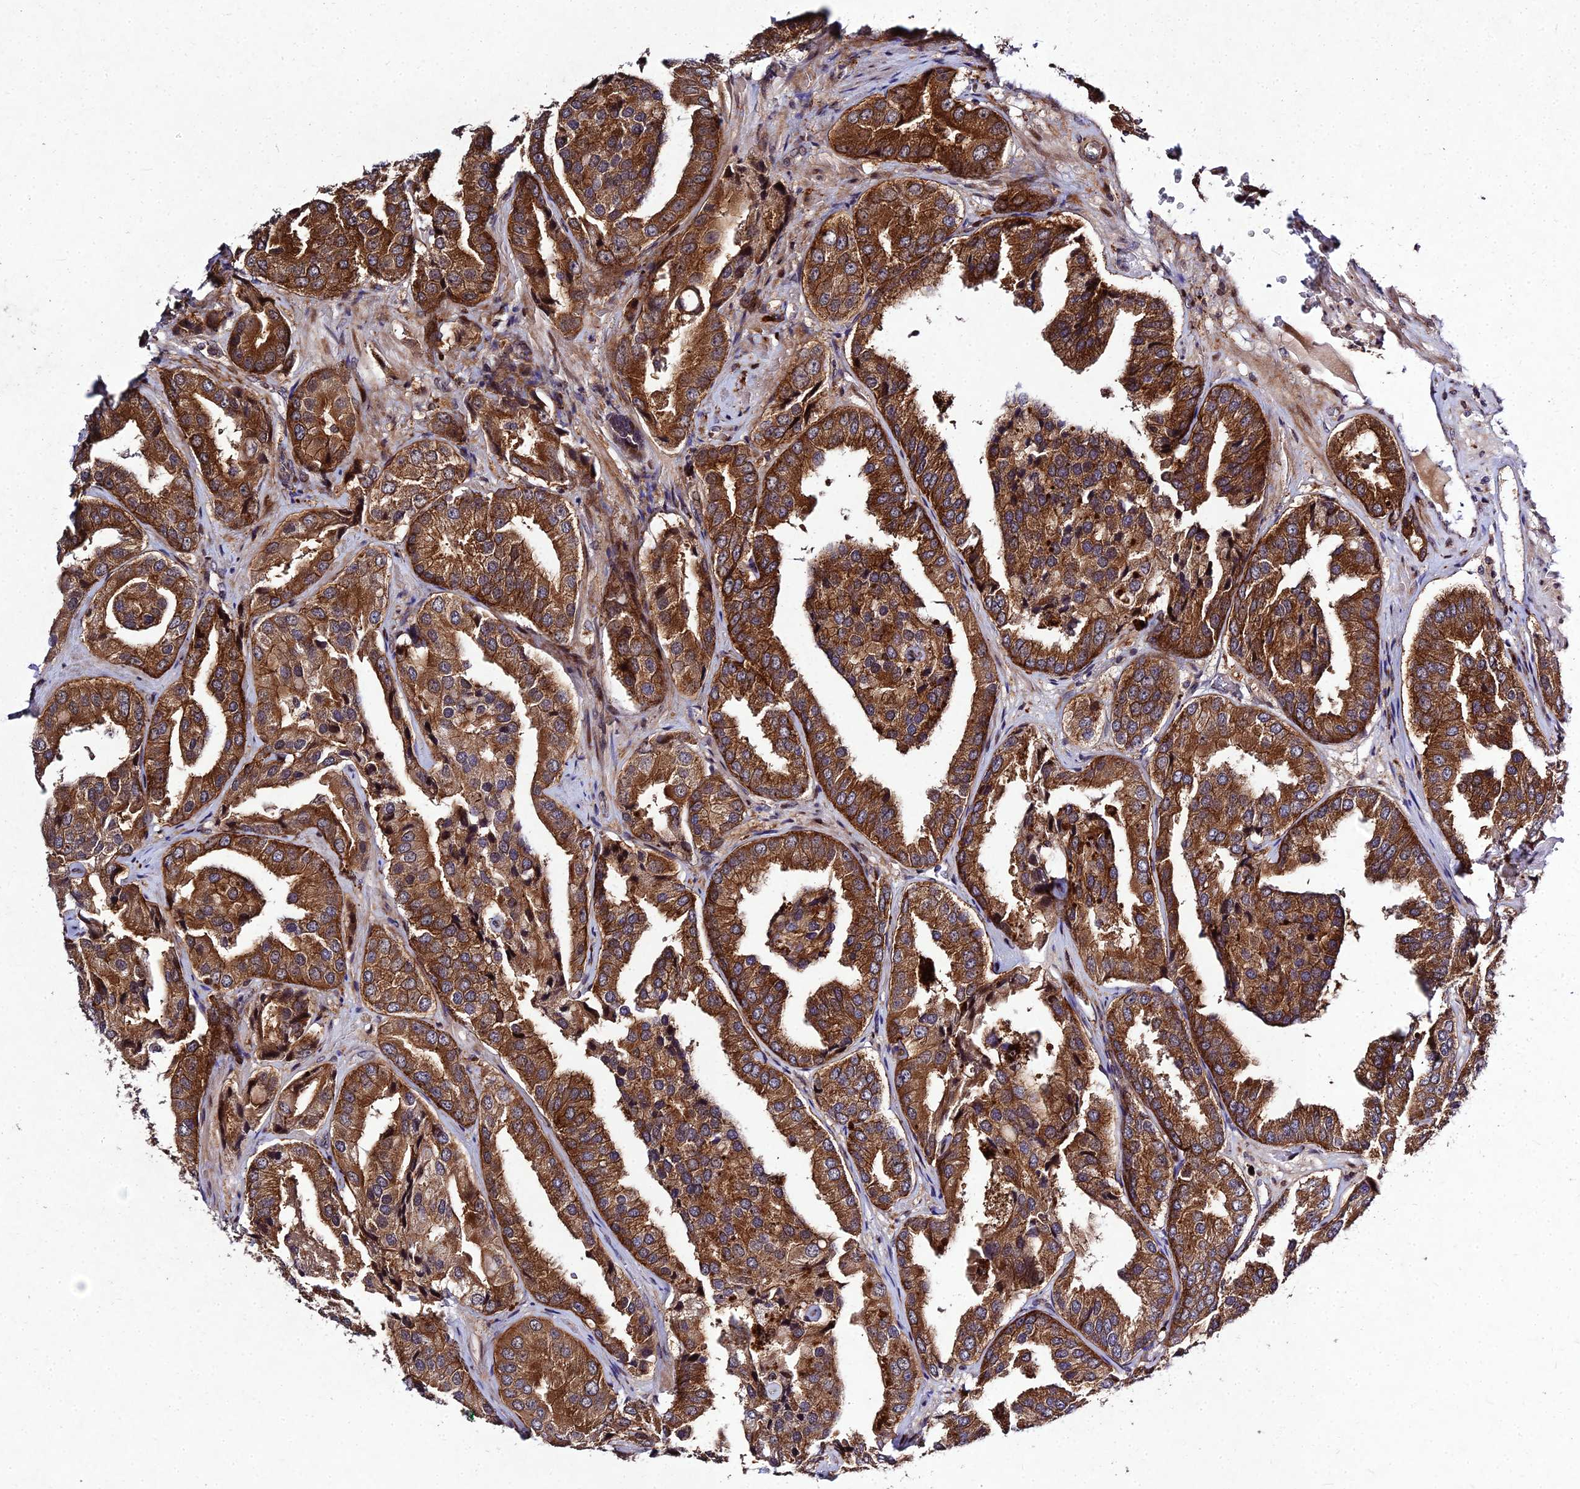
{"staining": {"intensity": "strong", "quantity": ">75%", "location": "cytoplasmic/membranous"}, "tissue": "prostate cancer", "cell_type": "Tumor cells", "image_type": "cancer", "snomed": [{"axis": "morphology", "description": "Adenocarcinoma, High grade"}, {"axis": "topography", "description": "Prostate"}], "caption": "Immunohistochemical staining of human high-grade adenocarcinoma (prostate) demonstrates high levels of strong cytoplasmic/membranous positivity in approximately >75% of tumor cells.", "gene": "MKKS", "patient": {"sex": "male", "age": 63}}